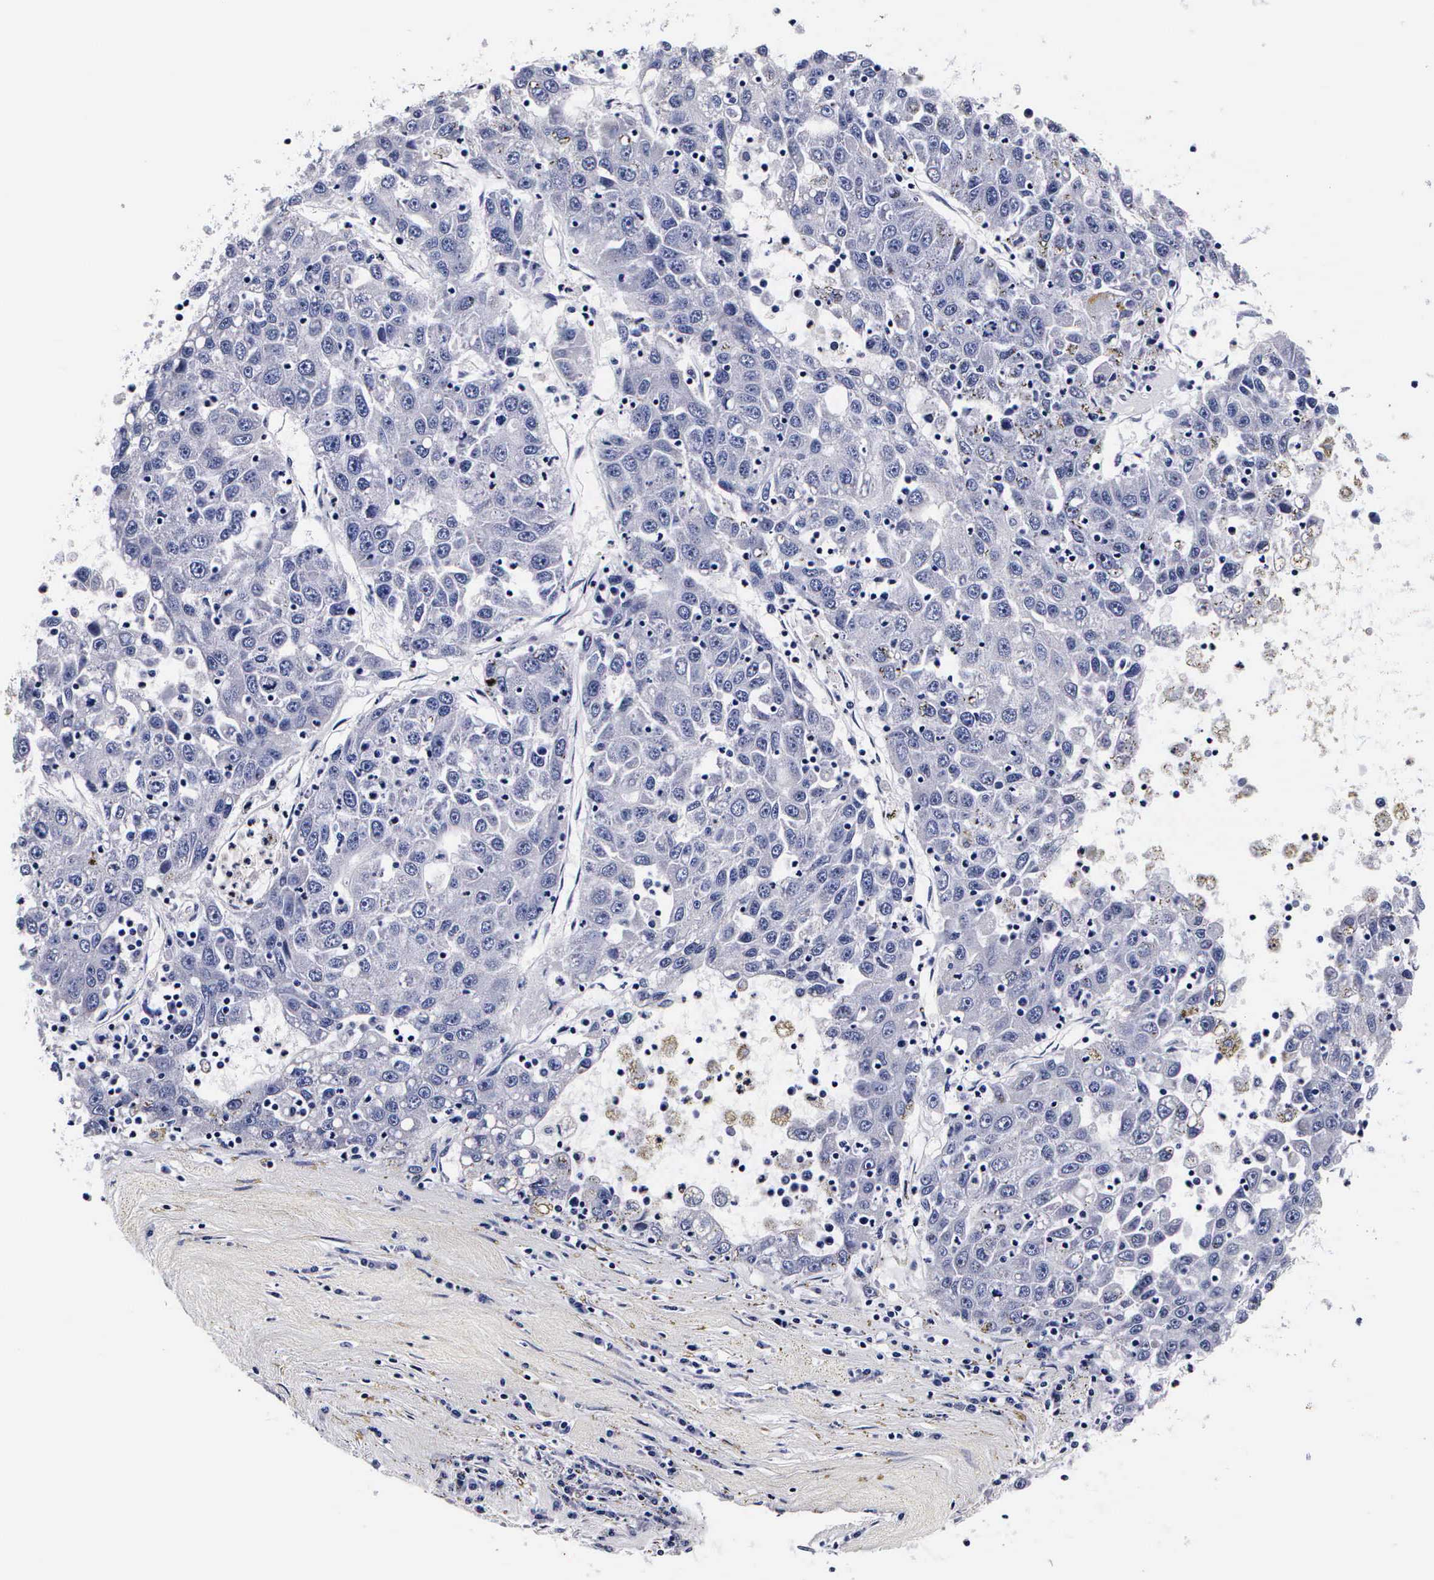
{"staining": {"intensity": "negative", "quantity": "none", "location": "none"}, "tissue": "liver cancer", "cell_type": "Tumor cells", "image_type": "cancer", "snomed": [{"axis": "morphology", "description": "Carcinoma, Hepatocellular, NOS"}, {"axis": "topography", "description": "Liver"}], "caption": "The histopathology image demonstrates no significant expression in tumor cells of hepatocellular carcinoma (liver).", "gene": "RNASE6", "patient": {"sex": "male", "age": 49}}